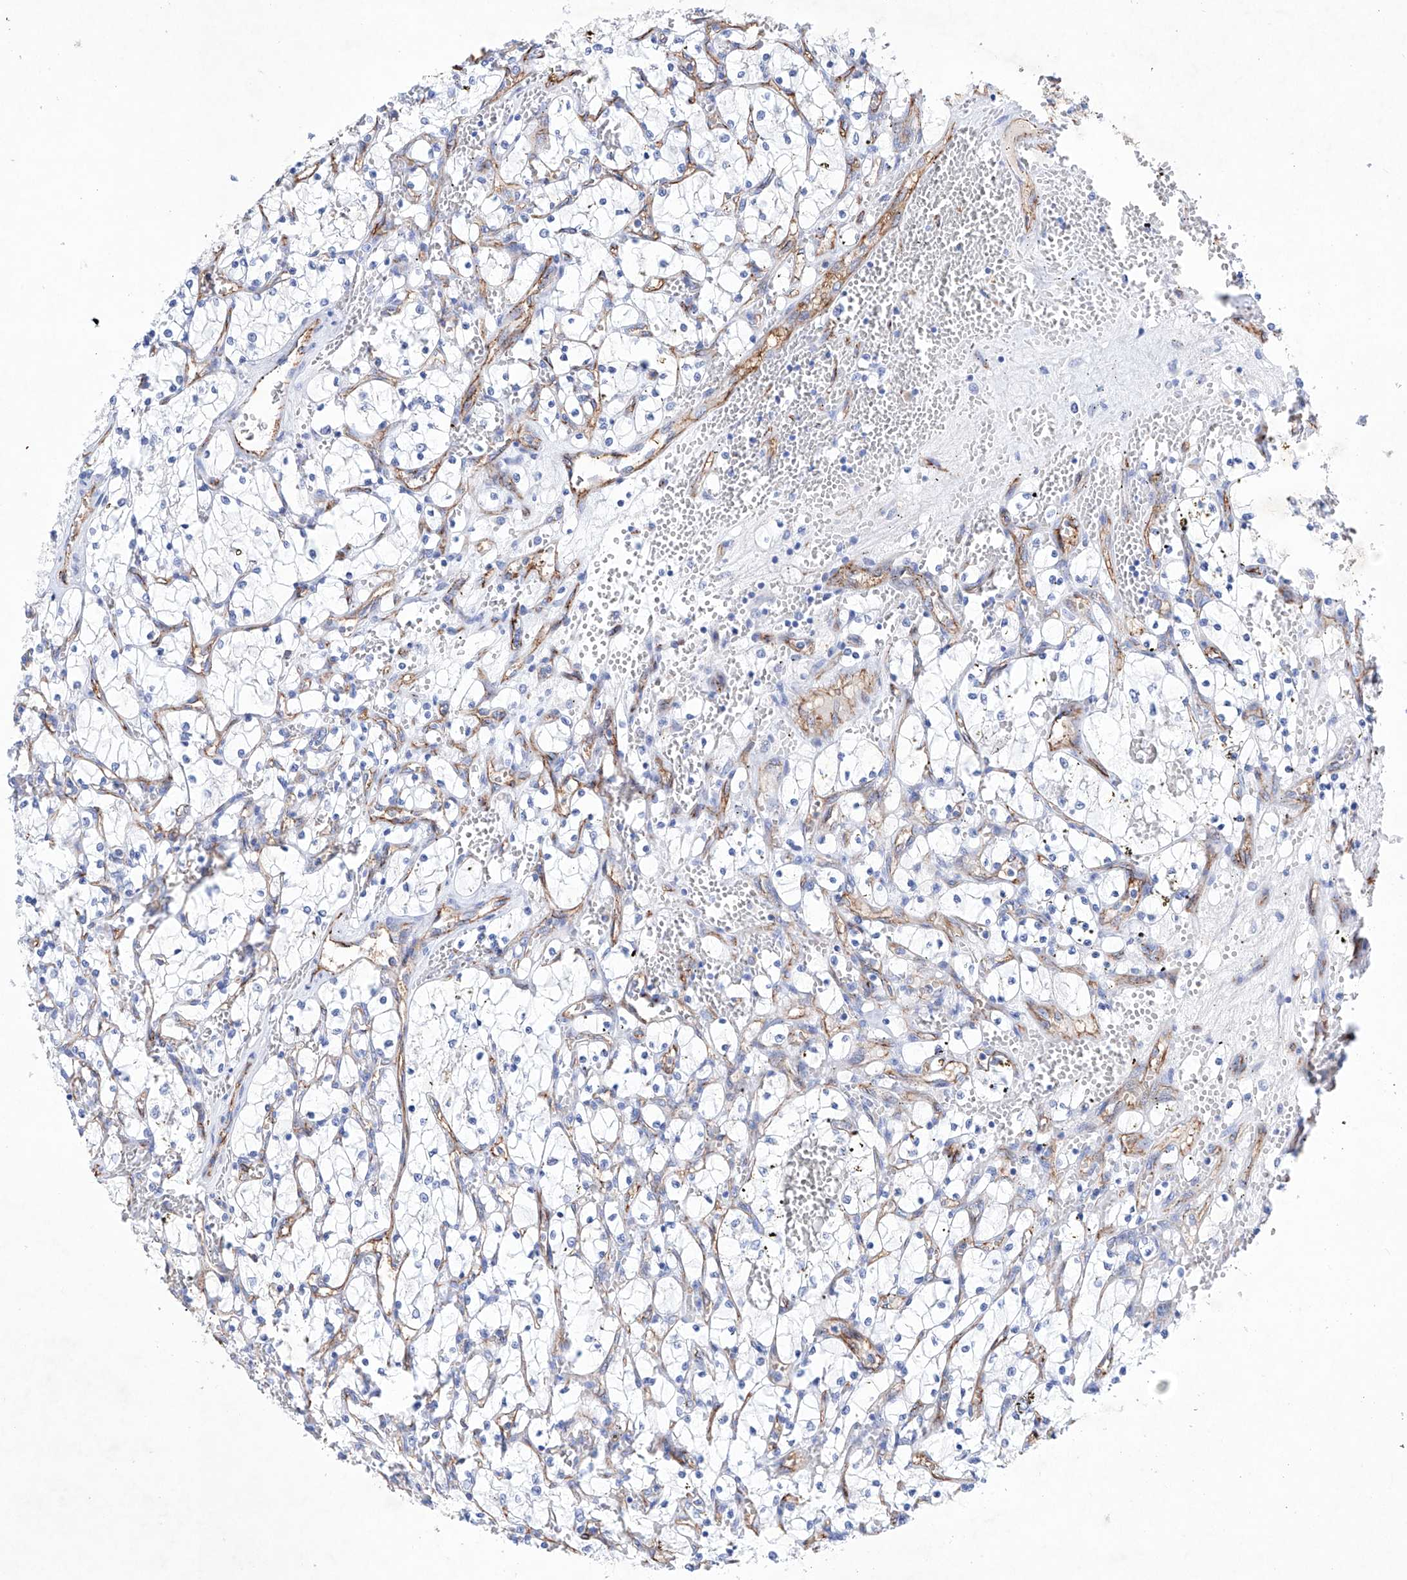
{"staining": {"intensity": "negative", "quantity": "none", "location": "none"}, "tissue": "renal cancer", "cell_type": "Tumor cells", "image_type": "cancer", "snomed": [{"axis": "morphology", "description": "Adenocarcinoma, NOS"}, {"axis": "topography", "description": "Kidney"}], "caption": "Renal cancer stained for a protein using immunohistochemistry (IHC) demonstrates no staining tumor cells.", "gene": "ETV7", "patient": {"sex": "female", "age": 69}}